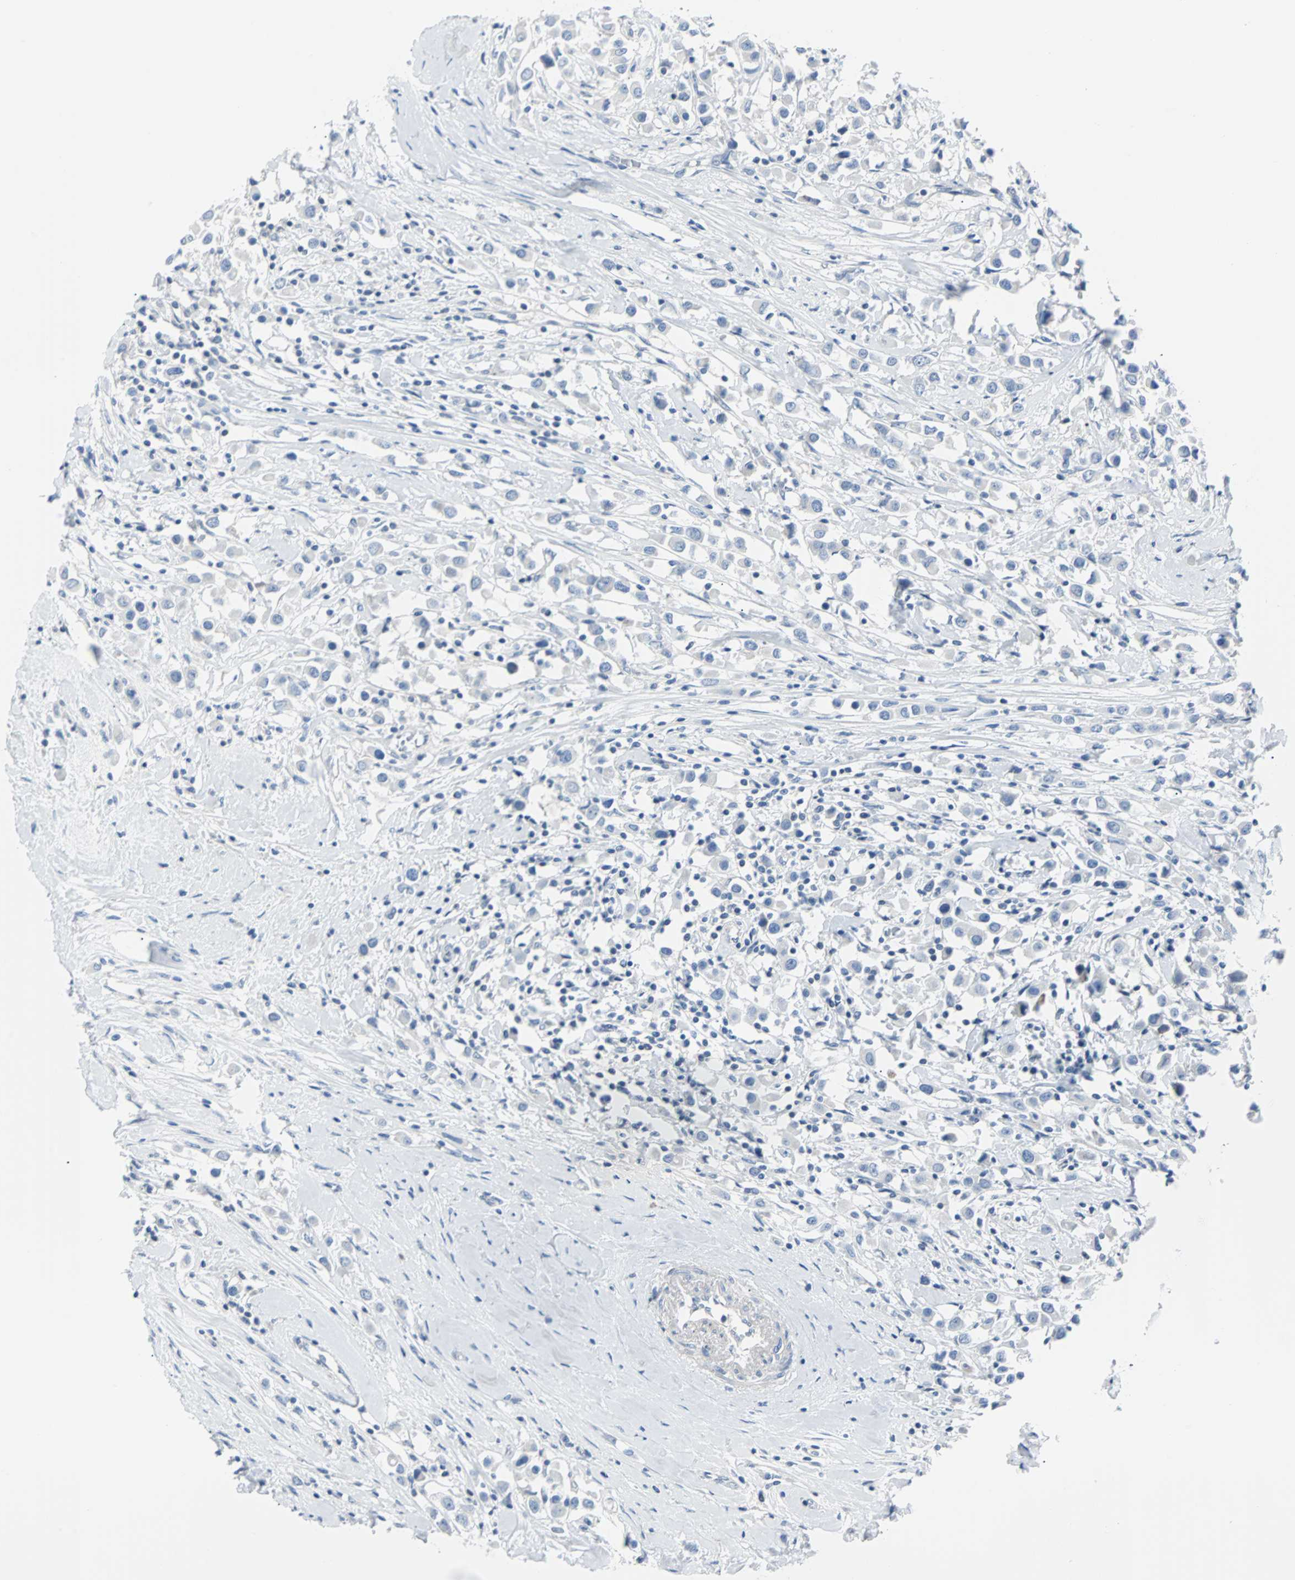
{"staining": {"intensity": "negative", "quantity": "none", "location": "none"}, "tissue": "breast cancer", "cell_type": "Tumor cells", "image_type": "cancer", "snomed": [{"axis": "morphology", "description": "Duct carcinoma"}, {"axis": "topography", "description": "Breast"}], "caption": "Immunohistochemistry histopathology image of neoplastic tissue: breast intraductal carcinoma stained with DAB reveals no significant protein positivity in tumor cells.", "gene": "RASA1", "patient": {"sex": "female", "age": 61}}